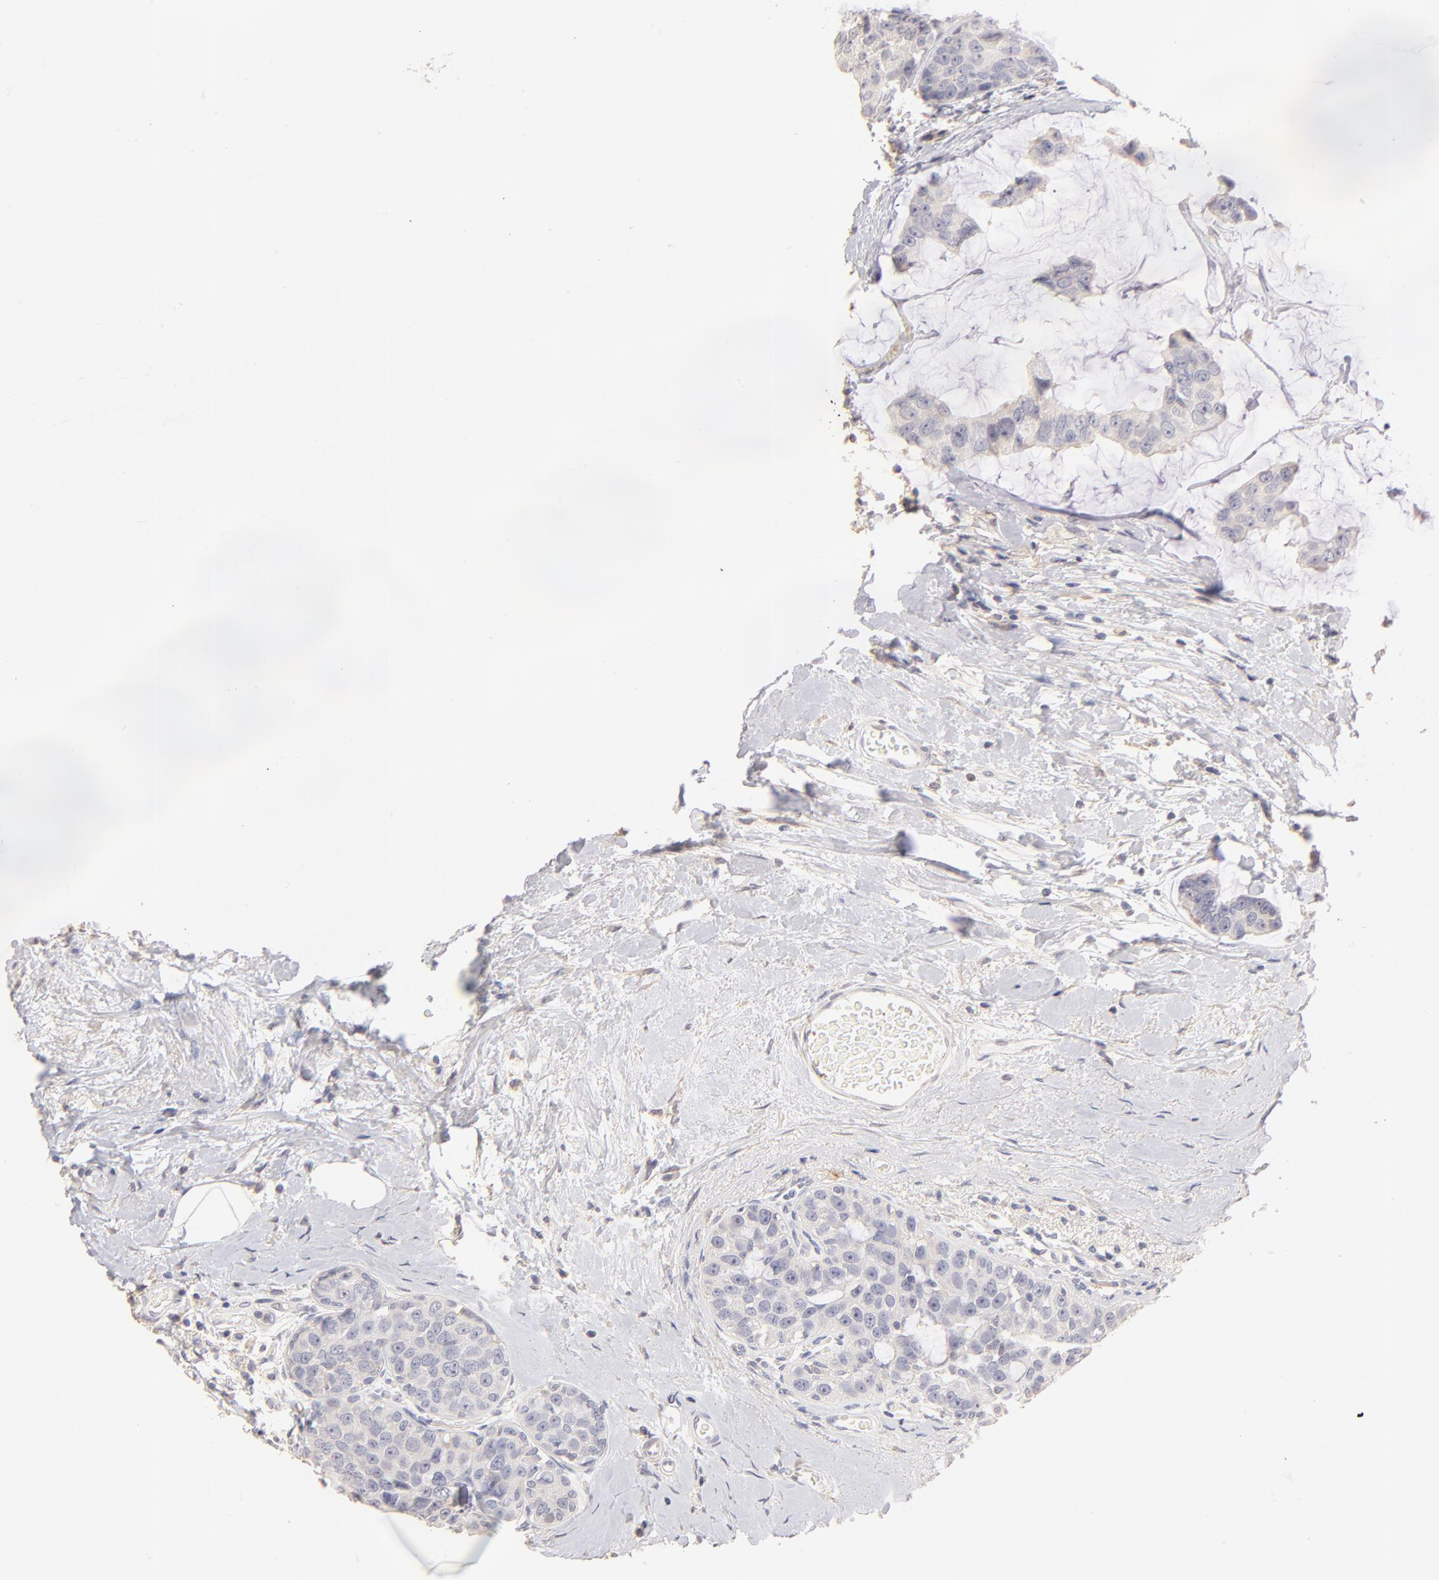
{"staining": {"intensity": "negative", "quantity": "none", "location": "none"}, "tissue": "breast cancer", "cell_type": "Tumor cells", "image_type": "cancer", "snomed": [{"axis": "morphology", "description": "Normal tissue, NOS"}, {"axis": "morphology", "description": "Duct carcinoma"}, {"axis": "topography", "description": "Breast"}], "caption": "This is an IHC micrograph of infiltrating ductal carcinoma (breast). There is no positivity in tumor cells.", "gene": "ITGA8", "patient": {"sex": "female", "age": 50}}